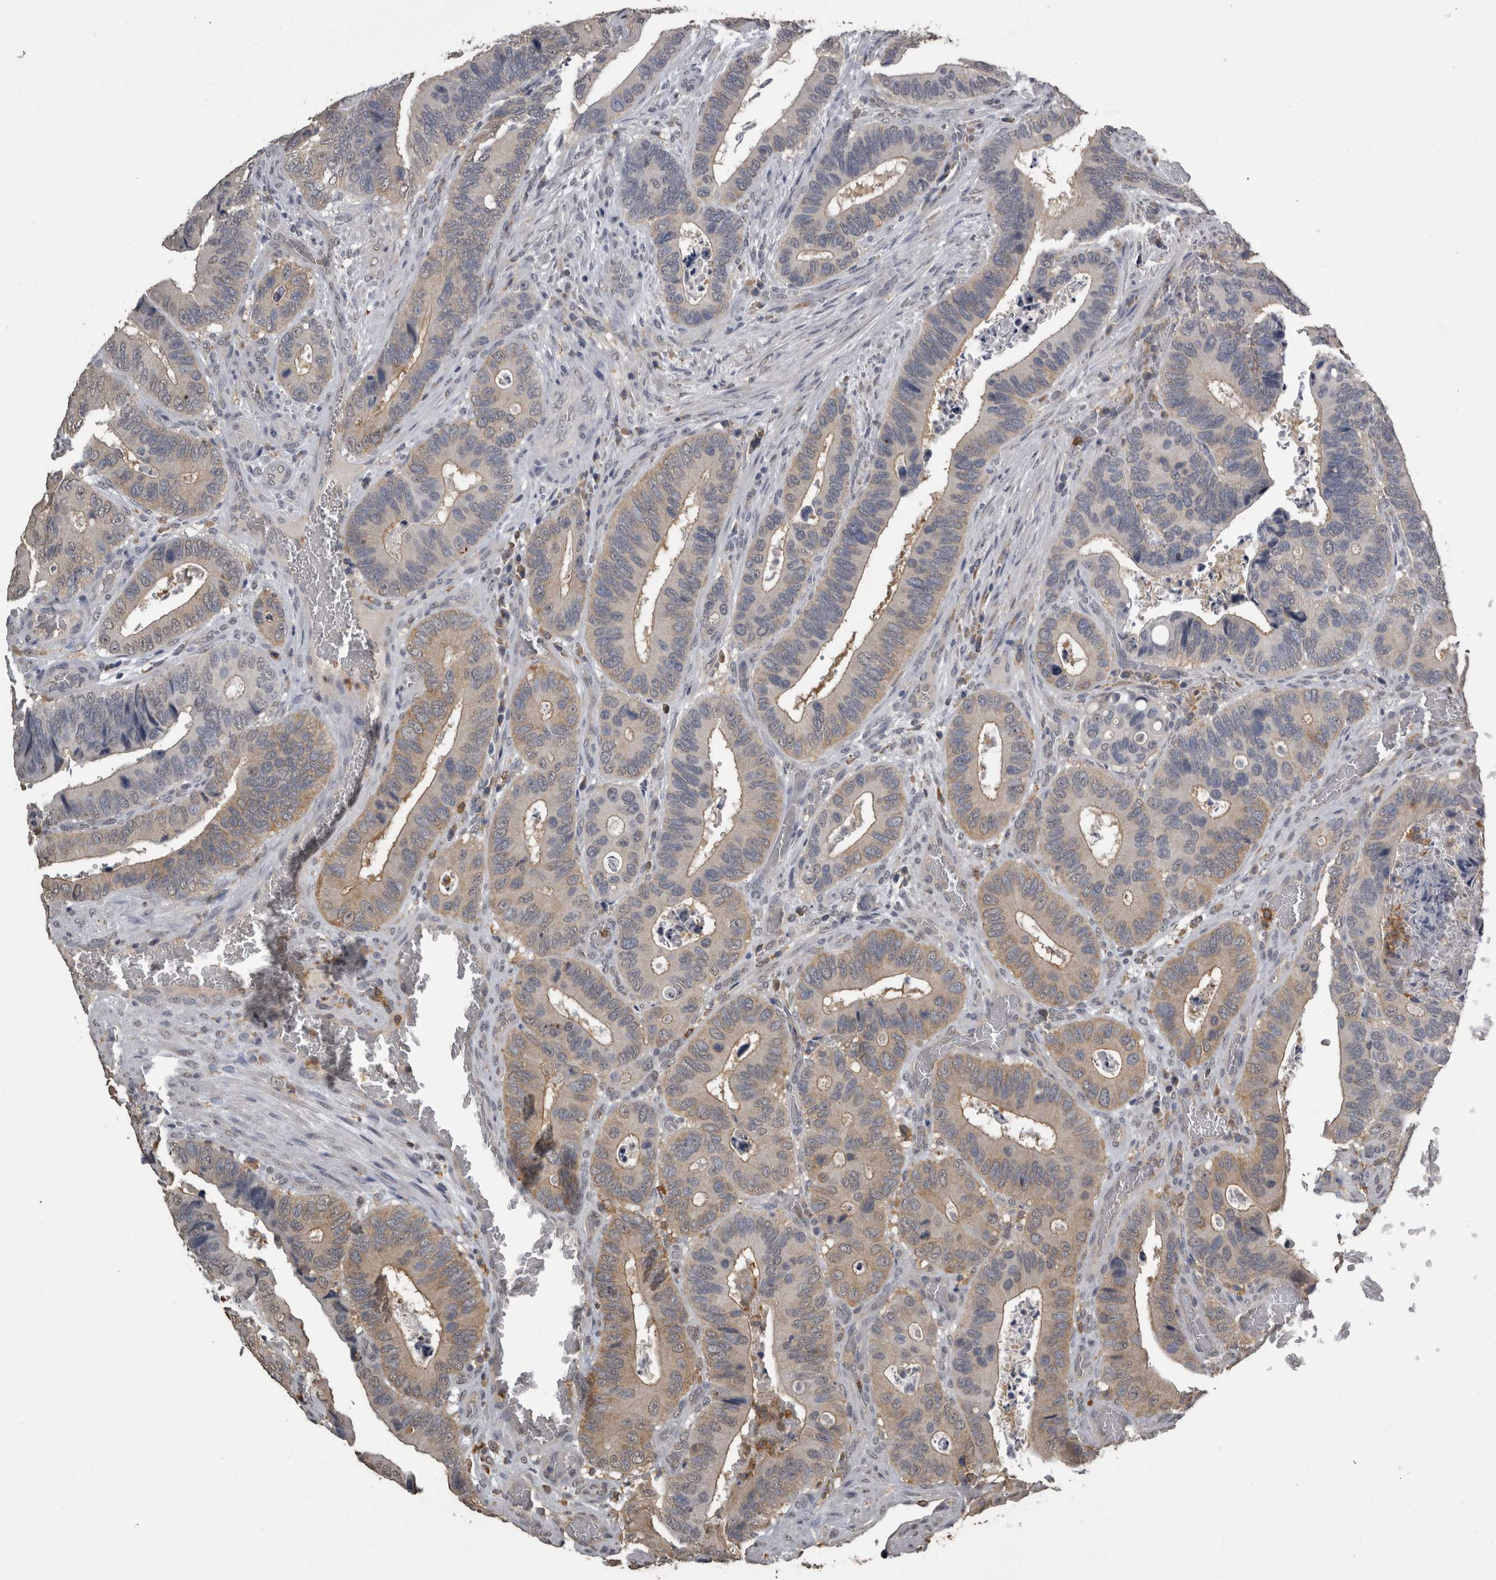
{"staining": {"intensity": "weak", "quantity": "<25%", "location": "cytoplasmic/membranous,nuclear"}, "tissue": "colorectal cancer", "cell_type": "Tumor cells", "image_type": "cancer", "snomed": [{"axis": "morphology", "description": "Adenocarcinoma, NOS"}, {"axis": "topography", "description": "Colon"}], "caption": "Human adenocarcinoma (colorectal) stained for a protein using immunohistochemistry (IHC) displays no expression in tumor cells.", "gene": "PIK3AP1", "patient": {"sex": "male", "age": 72}}